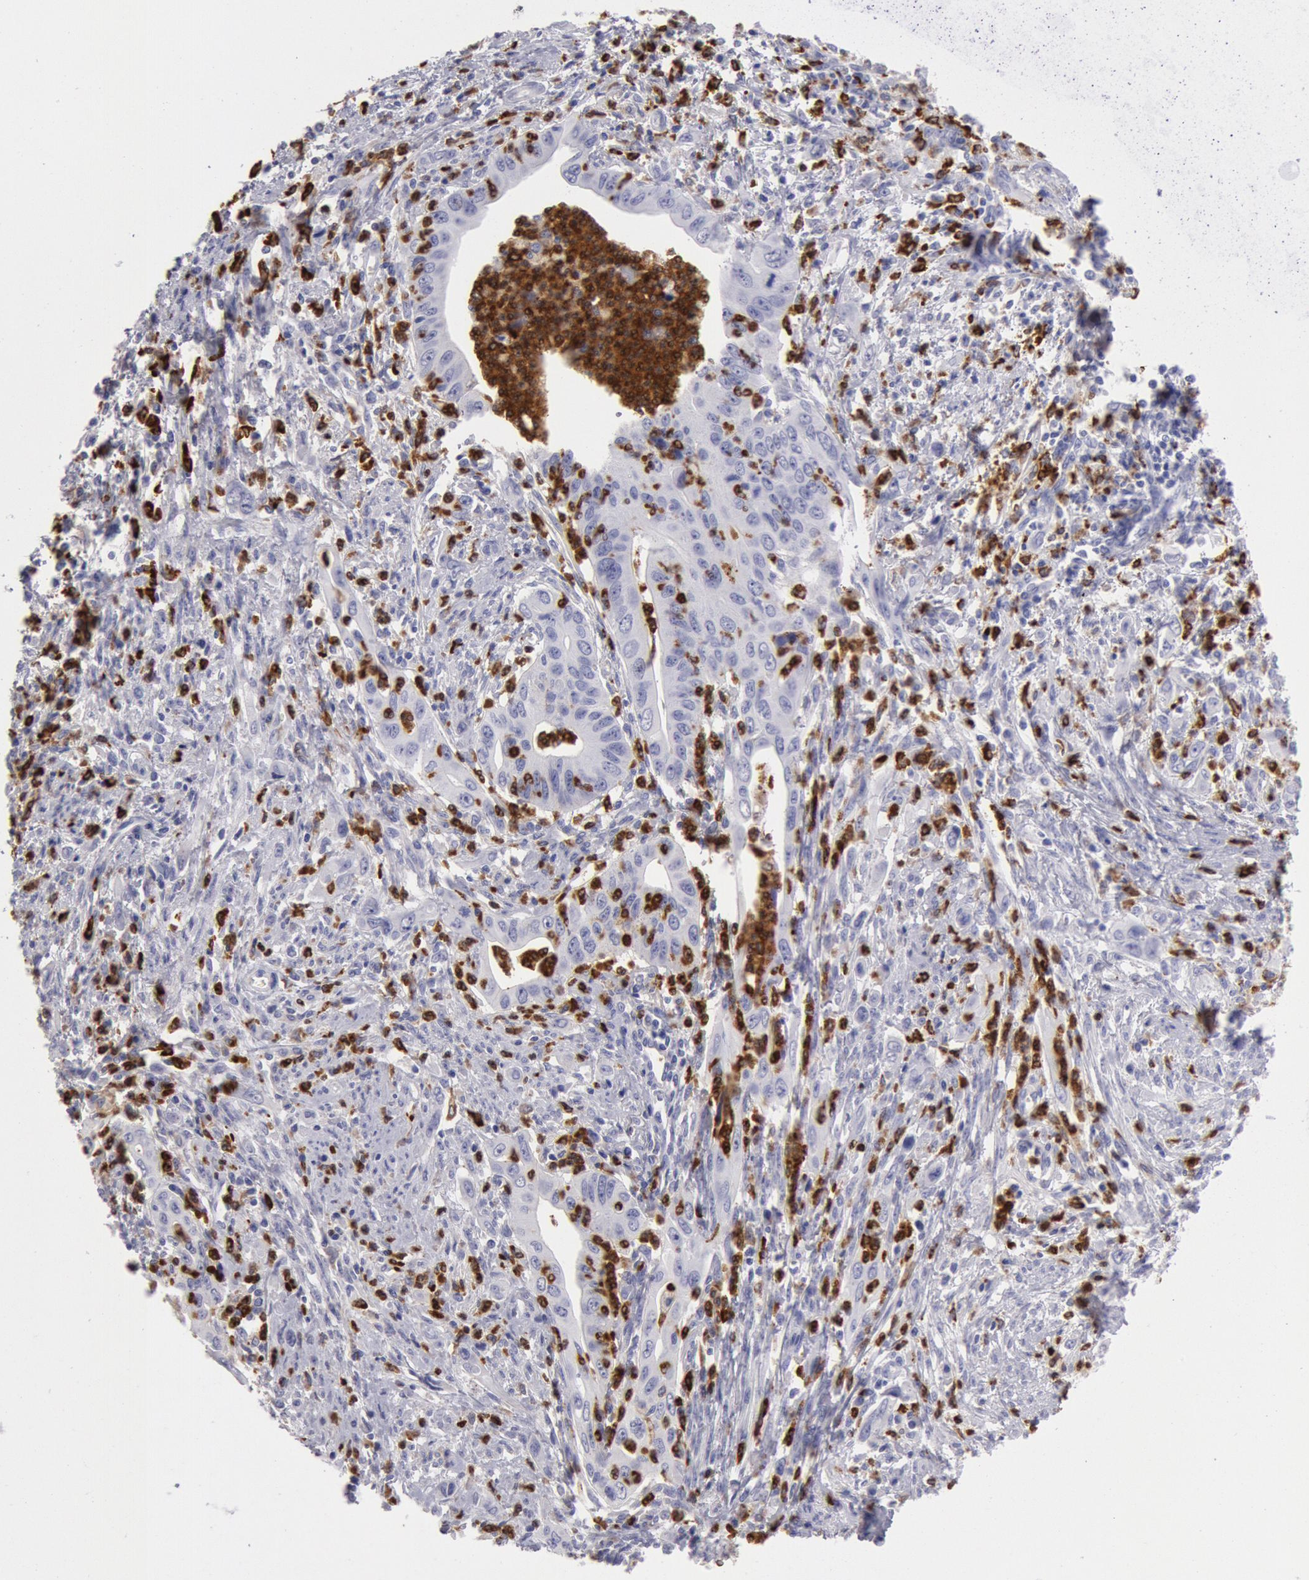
{"staining": {"intensity": "negative", "quantity": "none", "location": "none"}, "tissue": "cervical cancer", "cell_type": "Tumor cells", "image_type": "cancer", "snomed": [{"axis": "morphology", "description": "Normal tissue, NOS"}, {"axis": "morphology", "description": "Adenocarcinoma, NOS"}, {"axis": "topography", "description": "Cervix"}], "caption": "Tumor cells are negative for protein expression in human adenocarcinoma (cervical).", "gene": "FCN1", "patient": {"sex": "female", "age": 34}}